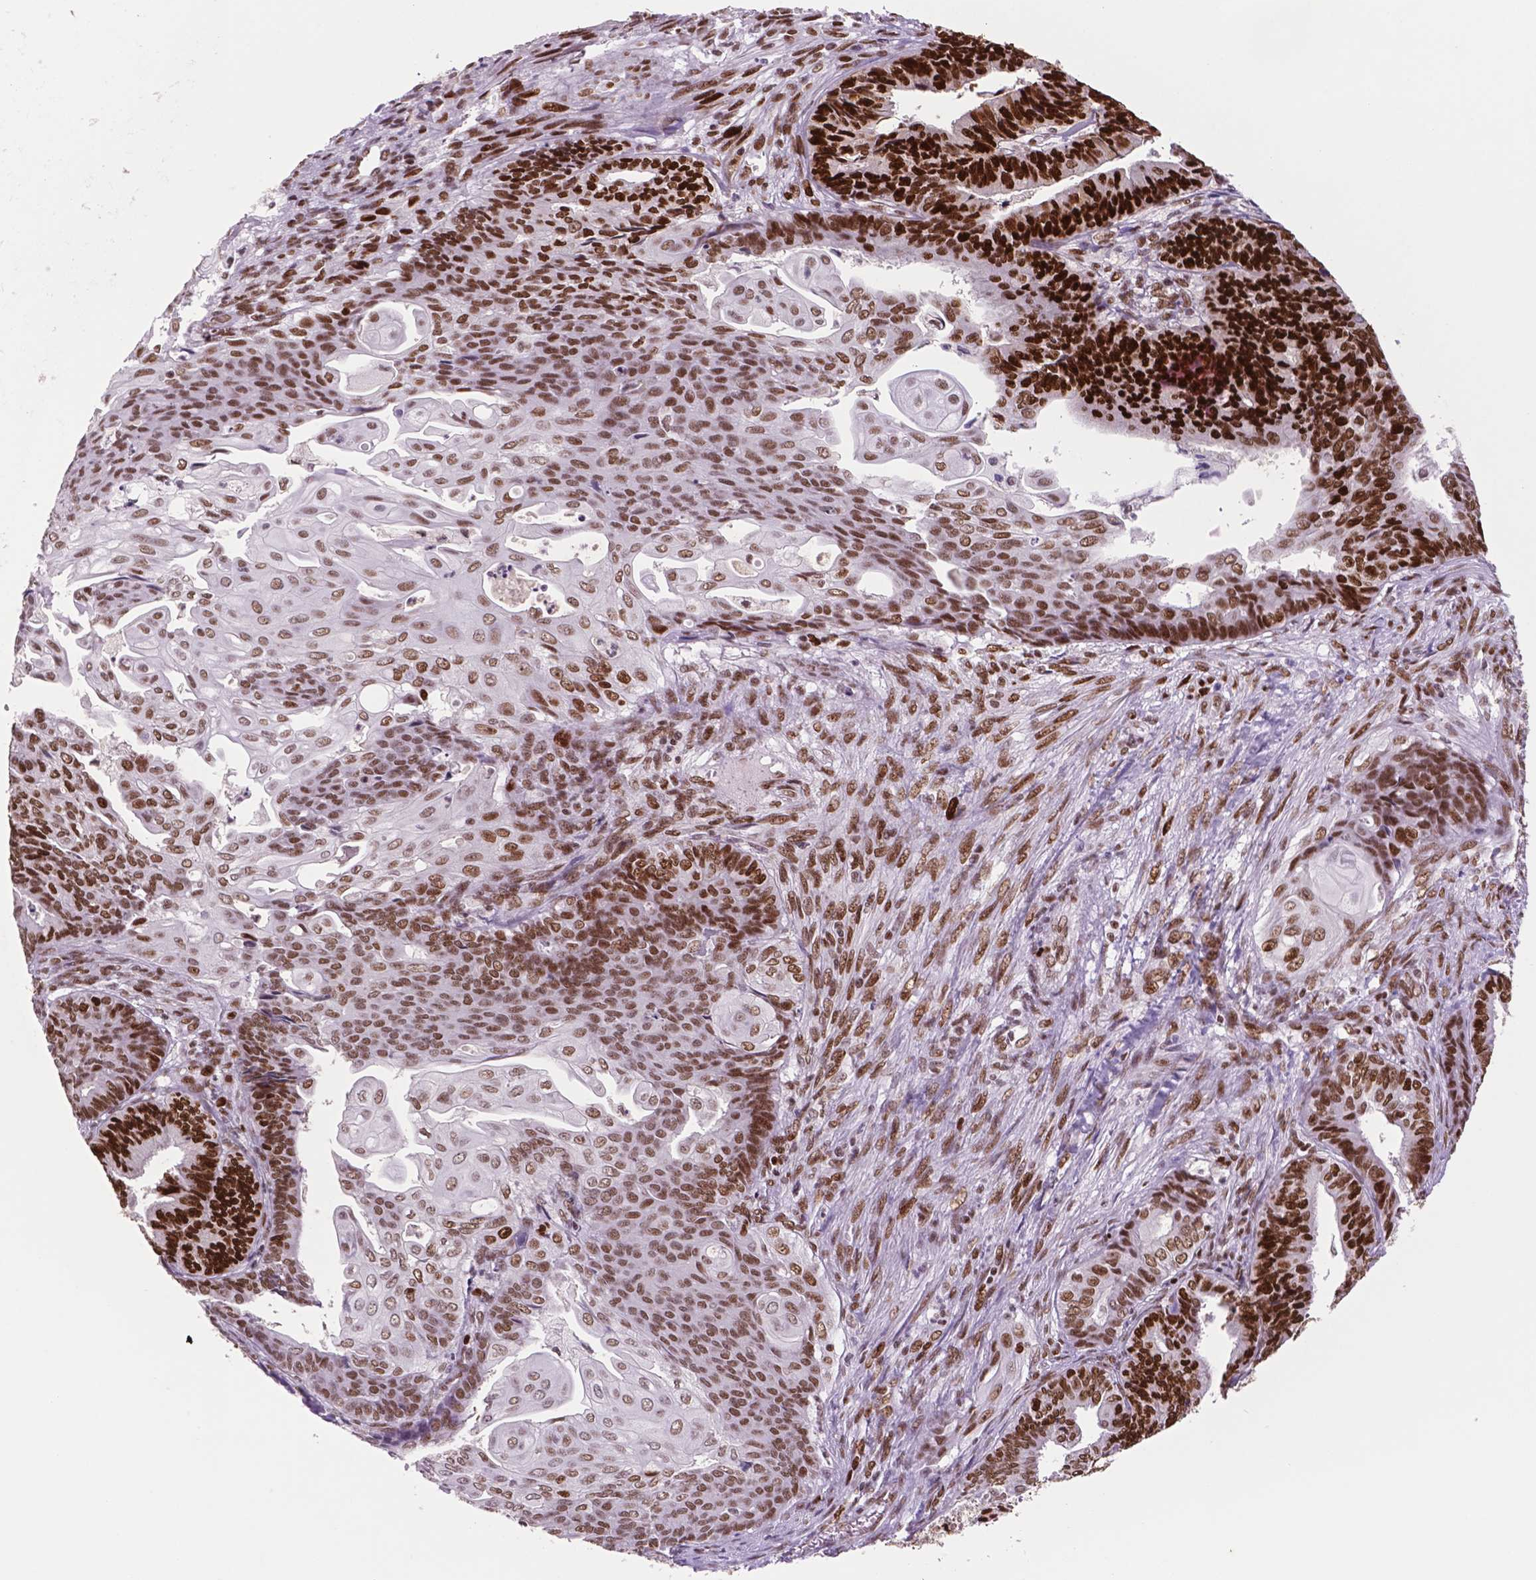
{"staining": {"intensity": "strong", "quantity": ">75%", "location": "nuclear"}, "tissue": "endometrial cancer", "cell_type": "Tumor cells", "image_type": "cancer", "snomed": [{"axis": "morphology", "description": "Adenocarcinoma, NOS"}, {"axis": "topography", "description": "Endometrium"}], "caption": "IHC micrograph of endometrial cancer stained for a protein (brown), which exhibits high levels of strong nuclear positivity in approximately >75% of tumor cells.", "gene": "MSH6", "patient": {"sex": "female", "age": 73}}